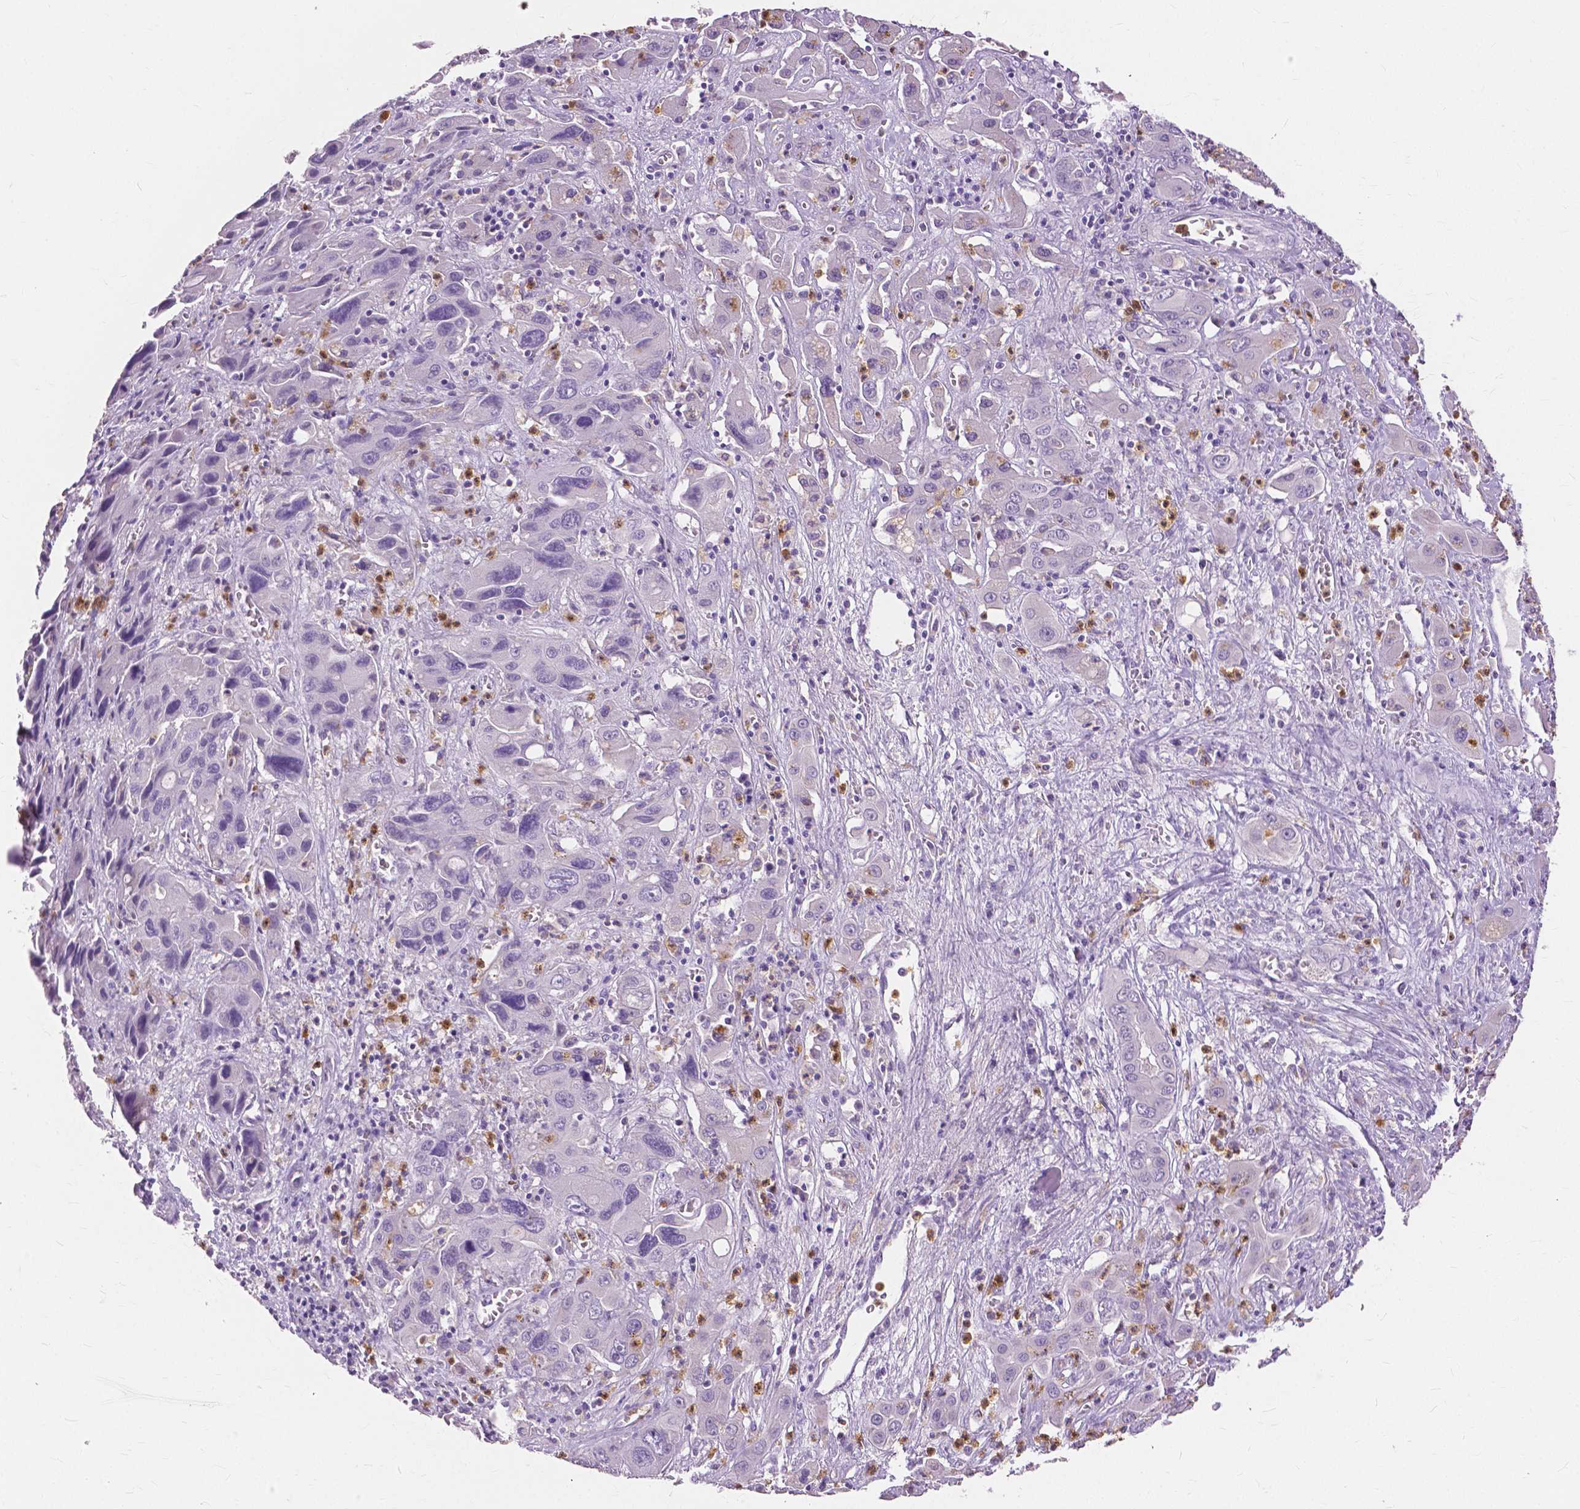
{"staining": {"intensity": "negative", "quantity": "none", "location": "none"}, "tissue": "liver cancer", "cell_type": "Tumor cells", "image_type": "cancer", "snomed": [{"axis": "morphology", "description": "Cholangiocarcinoma"}, {"axis": "topography", "description": "Liver"}], "caption": "Tumor cells show no significant protein staining in liver cancer (cholangiocarcinoma).", "gene": "CXCR2", "patient": {"sex": "male", "age": 67}}